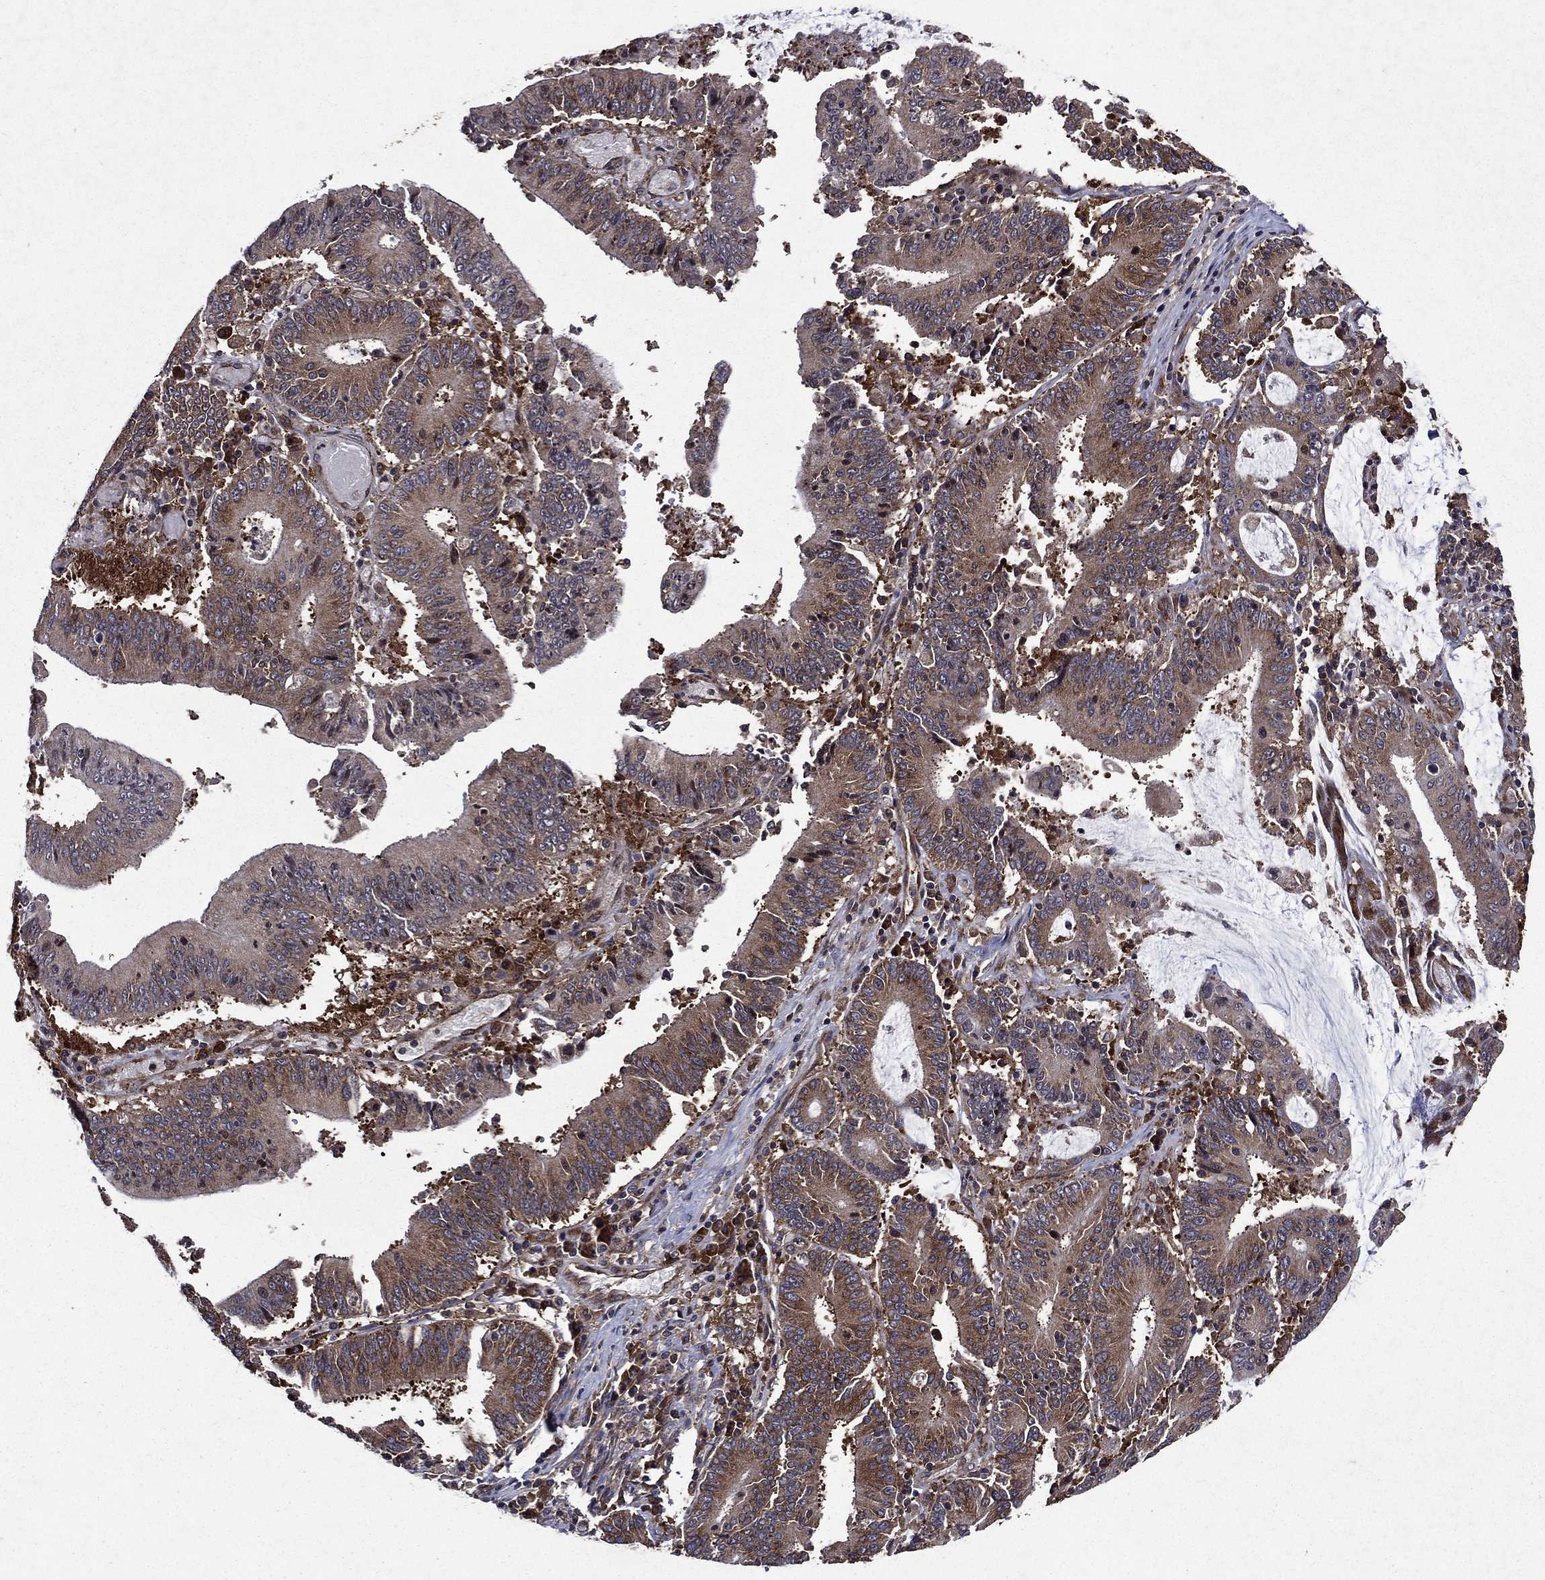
{"staining": {"intensity": "moderate", "quantity": "25%-75%", "location": "cytoplasmic/membranous"}, "tissue": "stomach cancer", "cell_type": "Tumor cells", "image_type": "cancer", "snomed": [{"axis": "morphology", "description": "Adenocarcinoma, NOS"}, {"axis": "topography", "description": "Stomach, upper"}], "caption": "Protein expression analysis of human stomach adenocarcinoma reveals moderate cytoplasmic/membranous expression in about 25%-75% of tumor cells. The staining was performed using DAB, with brown indicating positive protein expression. Nuclei are stained blue with hematoxylin.", "gene": "EIF2B4", "patient": {"sex": "male", "age": 68}}